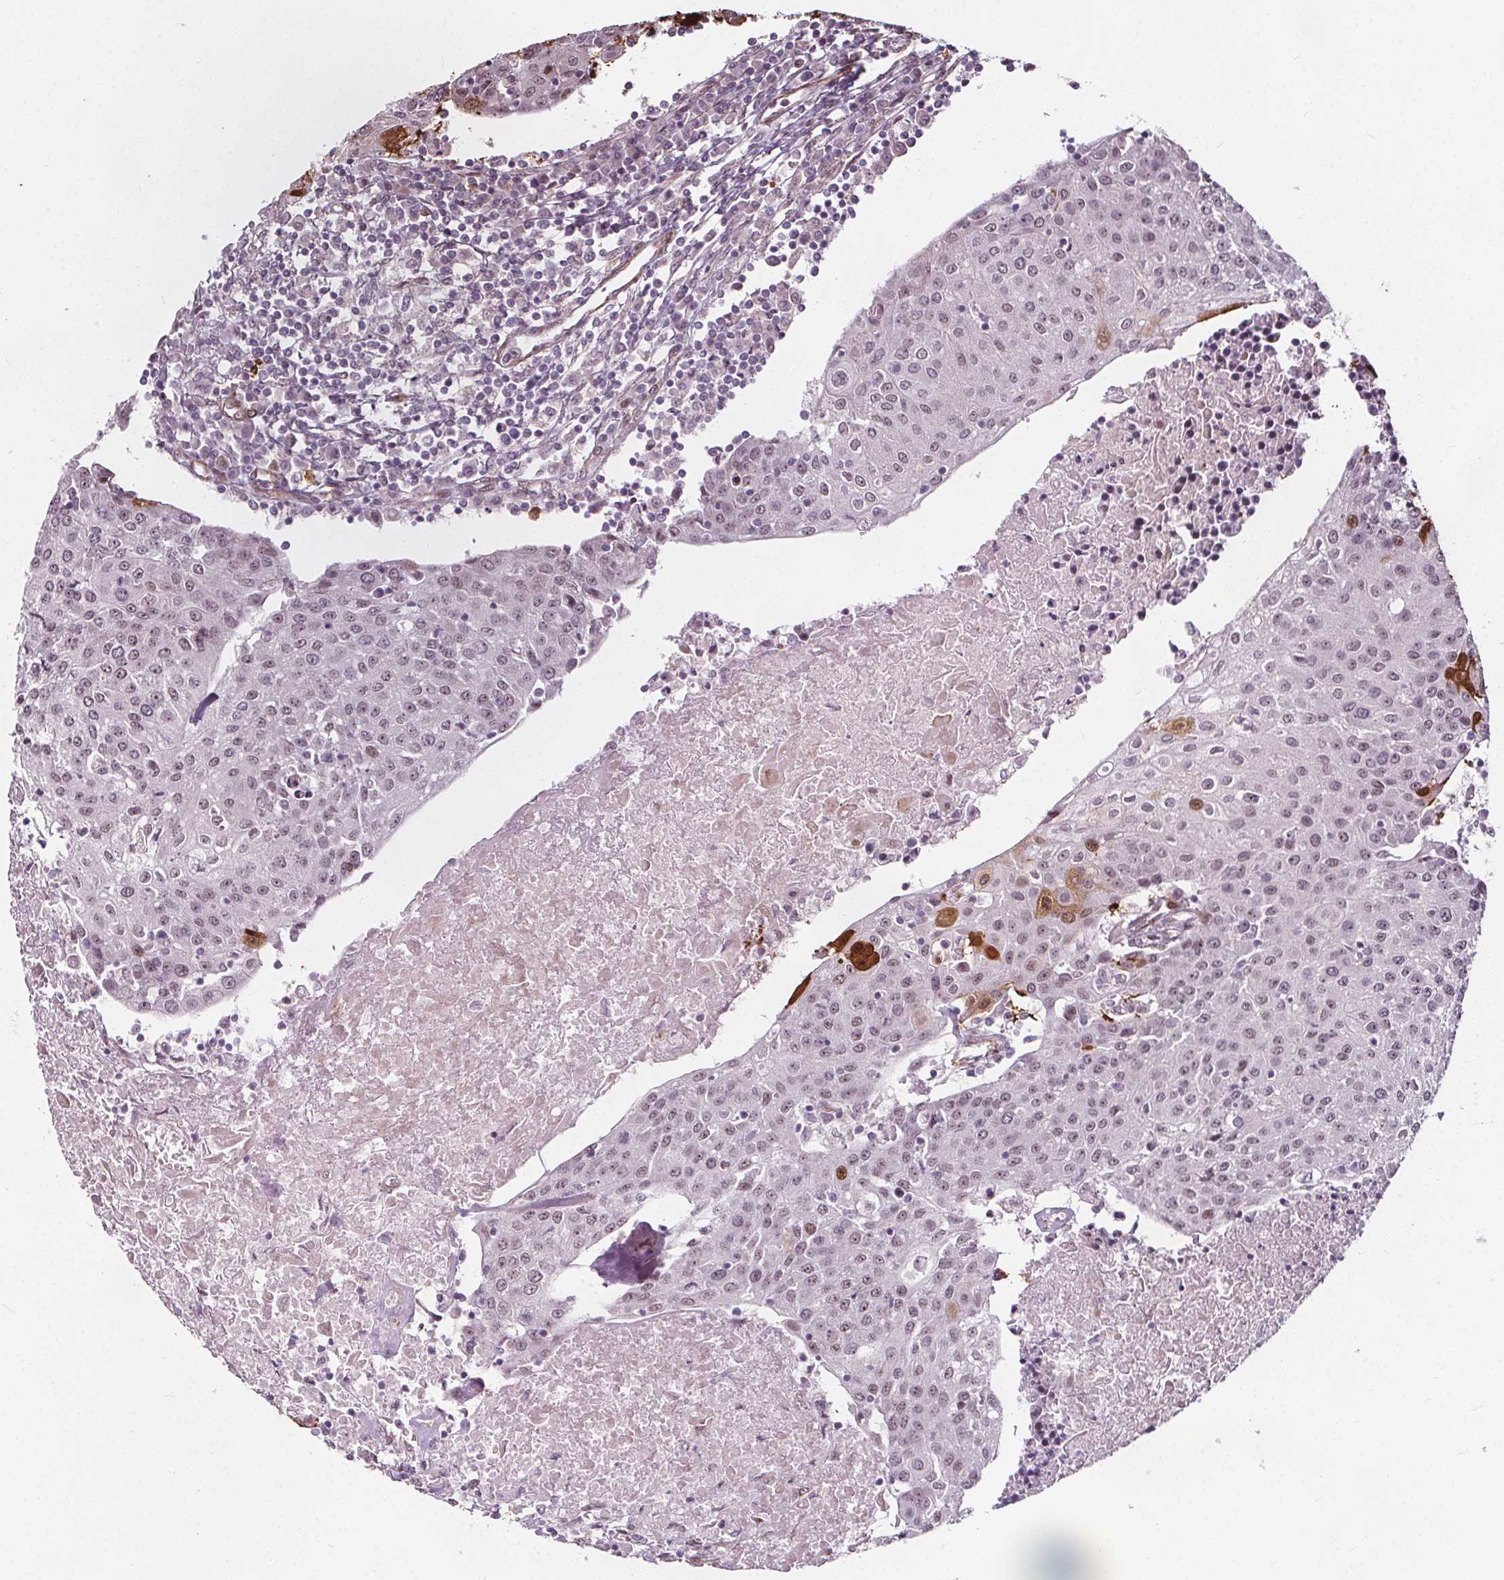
{"staining": {"intensity": "weak", "quantity": "25%-75%", "location": "nuclear"}, "tissue": "urothelial cancer", "cell_type": "Tumor cells", "image_type": "cancer", "snomed": [{"axis": "morphology", "description": "Urothelial carcinoma, High grade"}, {"axis": "topography", "description": "Urinary bladder"}], "caption": "The histopathology image reveals staining of urothelial carcinoma (high-grade), revealing weak nuclear protein staining (brown color) within tumor cells.", "gene": "HAS1", "patient": {"sex": "female", "age": 85}}